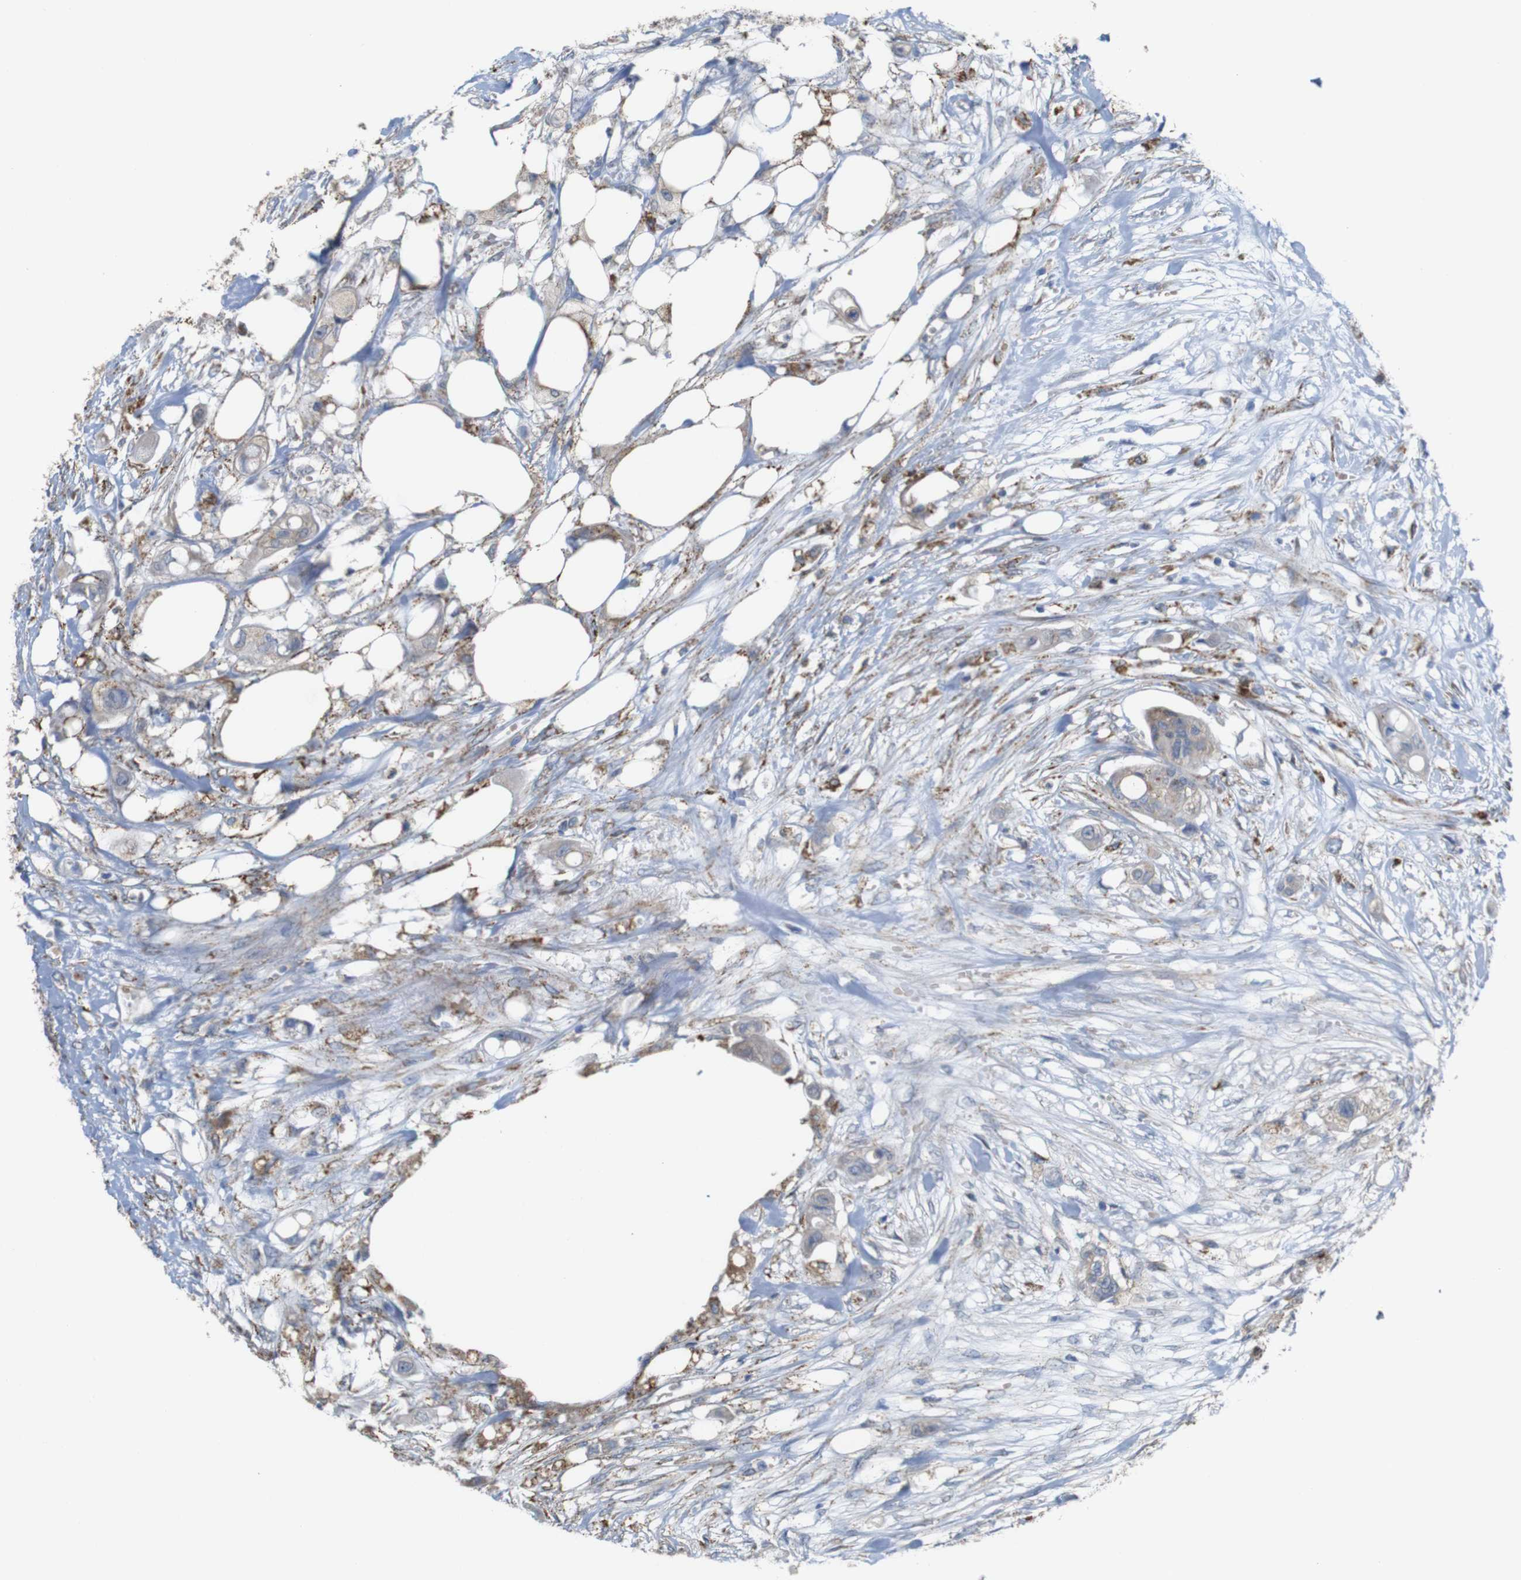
{"staining": {"intensity": "weak", "quantity": ">75%", "location": "cytoplasmic/membranous"}, "tissue": "colorectal cancer", "cell_type": "Tumor cells", "image_type": "cancer", "snomed": [{"axis": "morphology", "description": "Adenocarcinoma, NOS"}, {"axis": "topography", "description": "Colon"}], "caption": "Tumor cells reveal low levels of weak cytoplasmic/membranous positivity in approximately >75% of cells in human colorectal adenocarcinoma. Immunohistochemistry (ihc) stains the protein in brown and the nuclei are stained blue.", "gene": "PTPRR", "patient": {"sex": "female", "age": 57}}